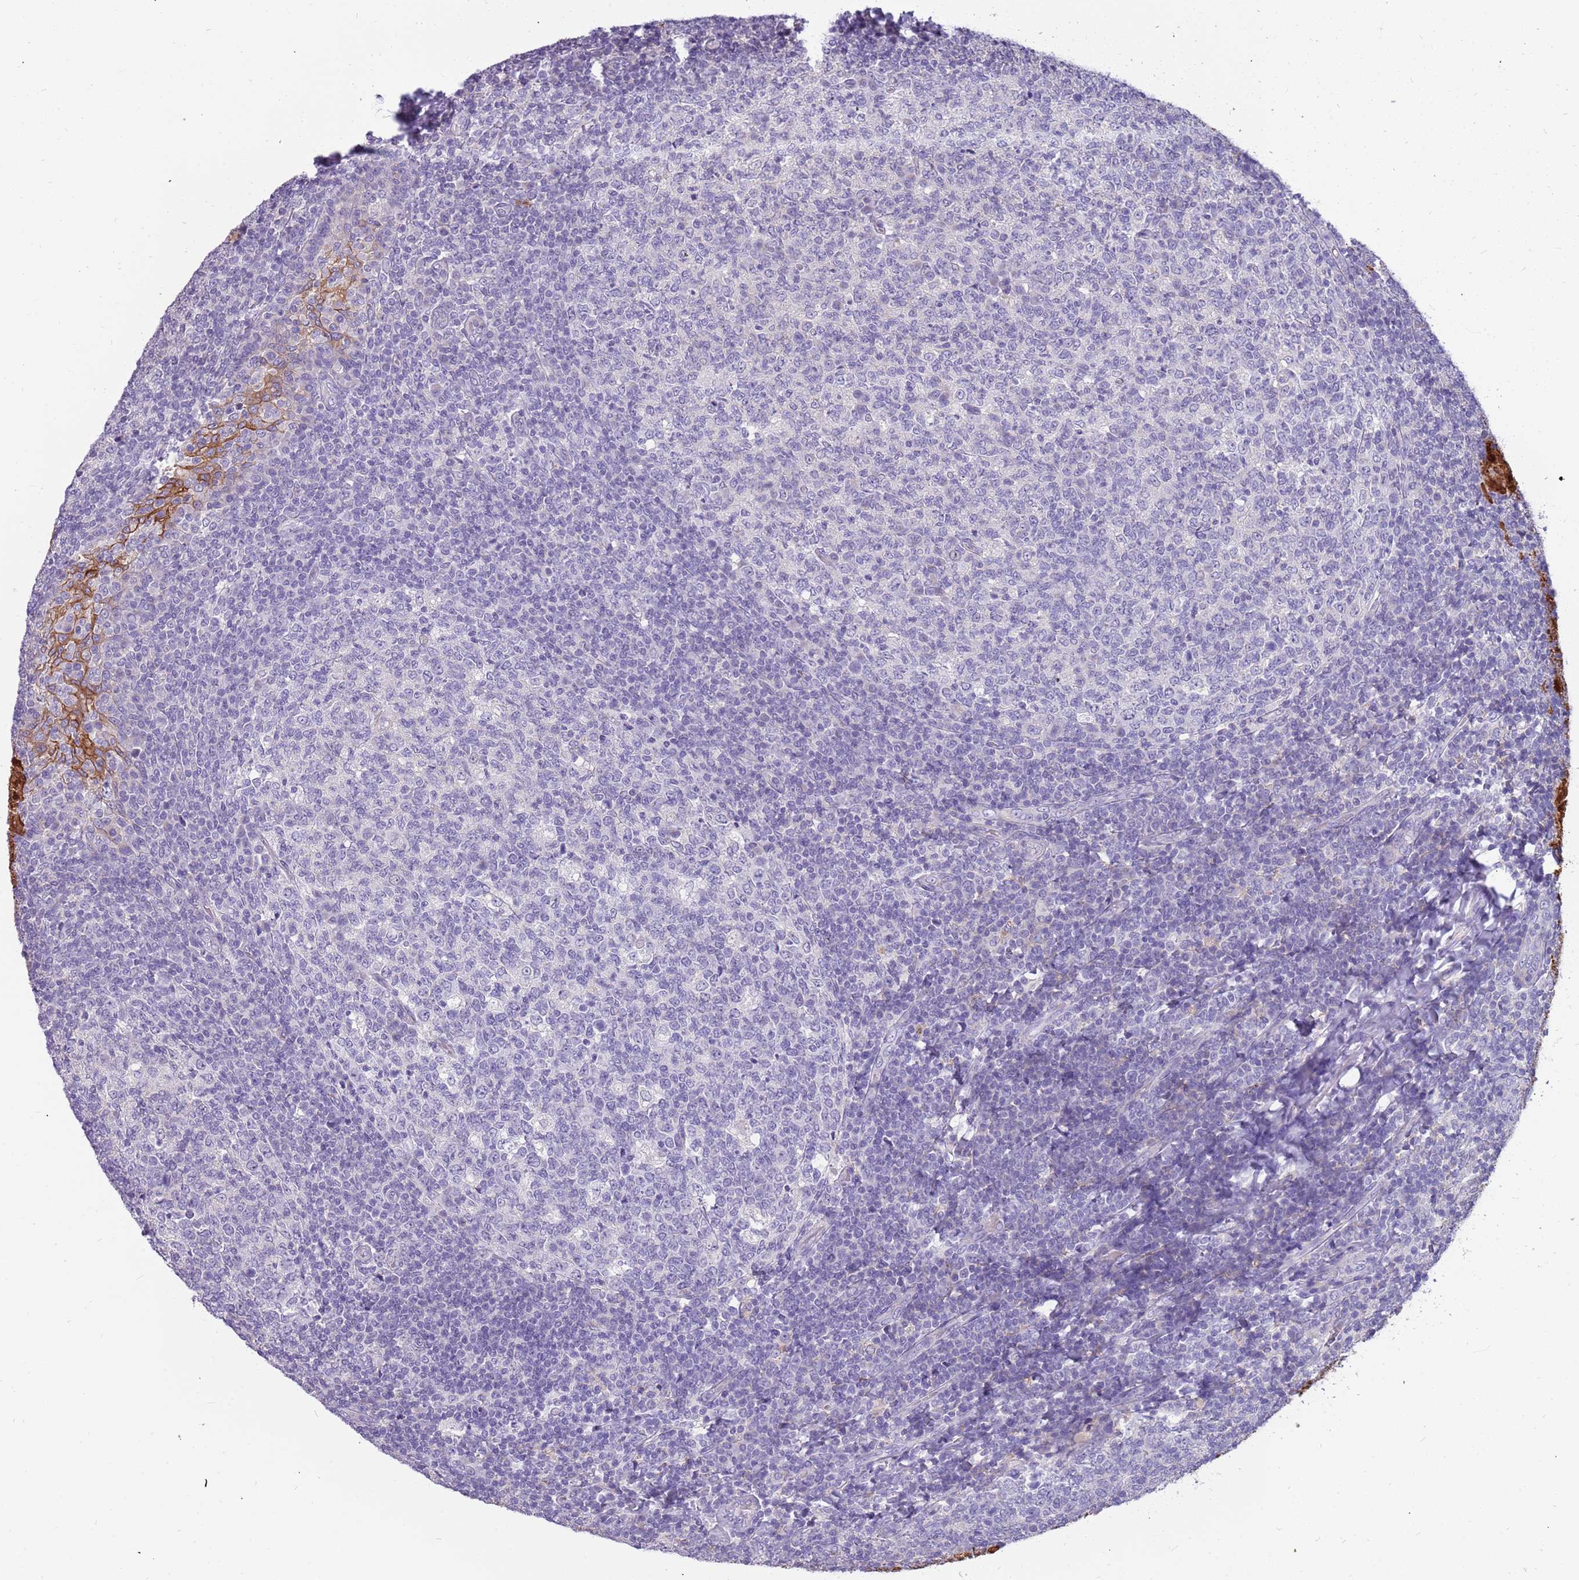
{"staining": {"intensity": "negative", "quantity": "none", "location": "none"}, "tissue": "tonsil", "cell_type": "Germinal center cells", "image_type": "normal", "snomed": [{"axis": "morphology", "description": "Normal tissue, NOS"}, {"axis": "topography", "description": "Tonsil"}], "caption": "DAB immunohistochemical staining of benign tonsil displays no significant expression in germinal center cells.", "gene": "RHCG", "patient": {"sex": "female", "age": 19}}